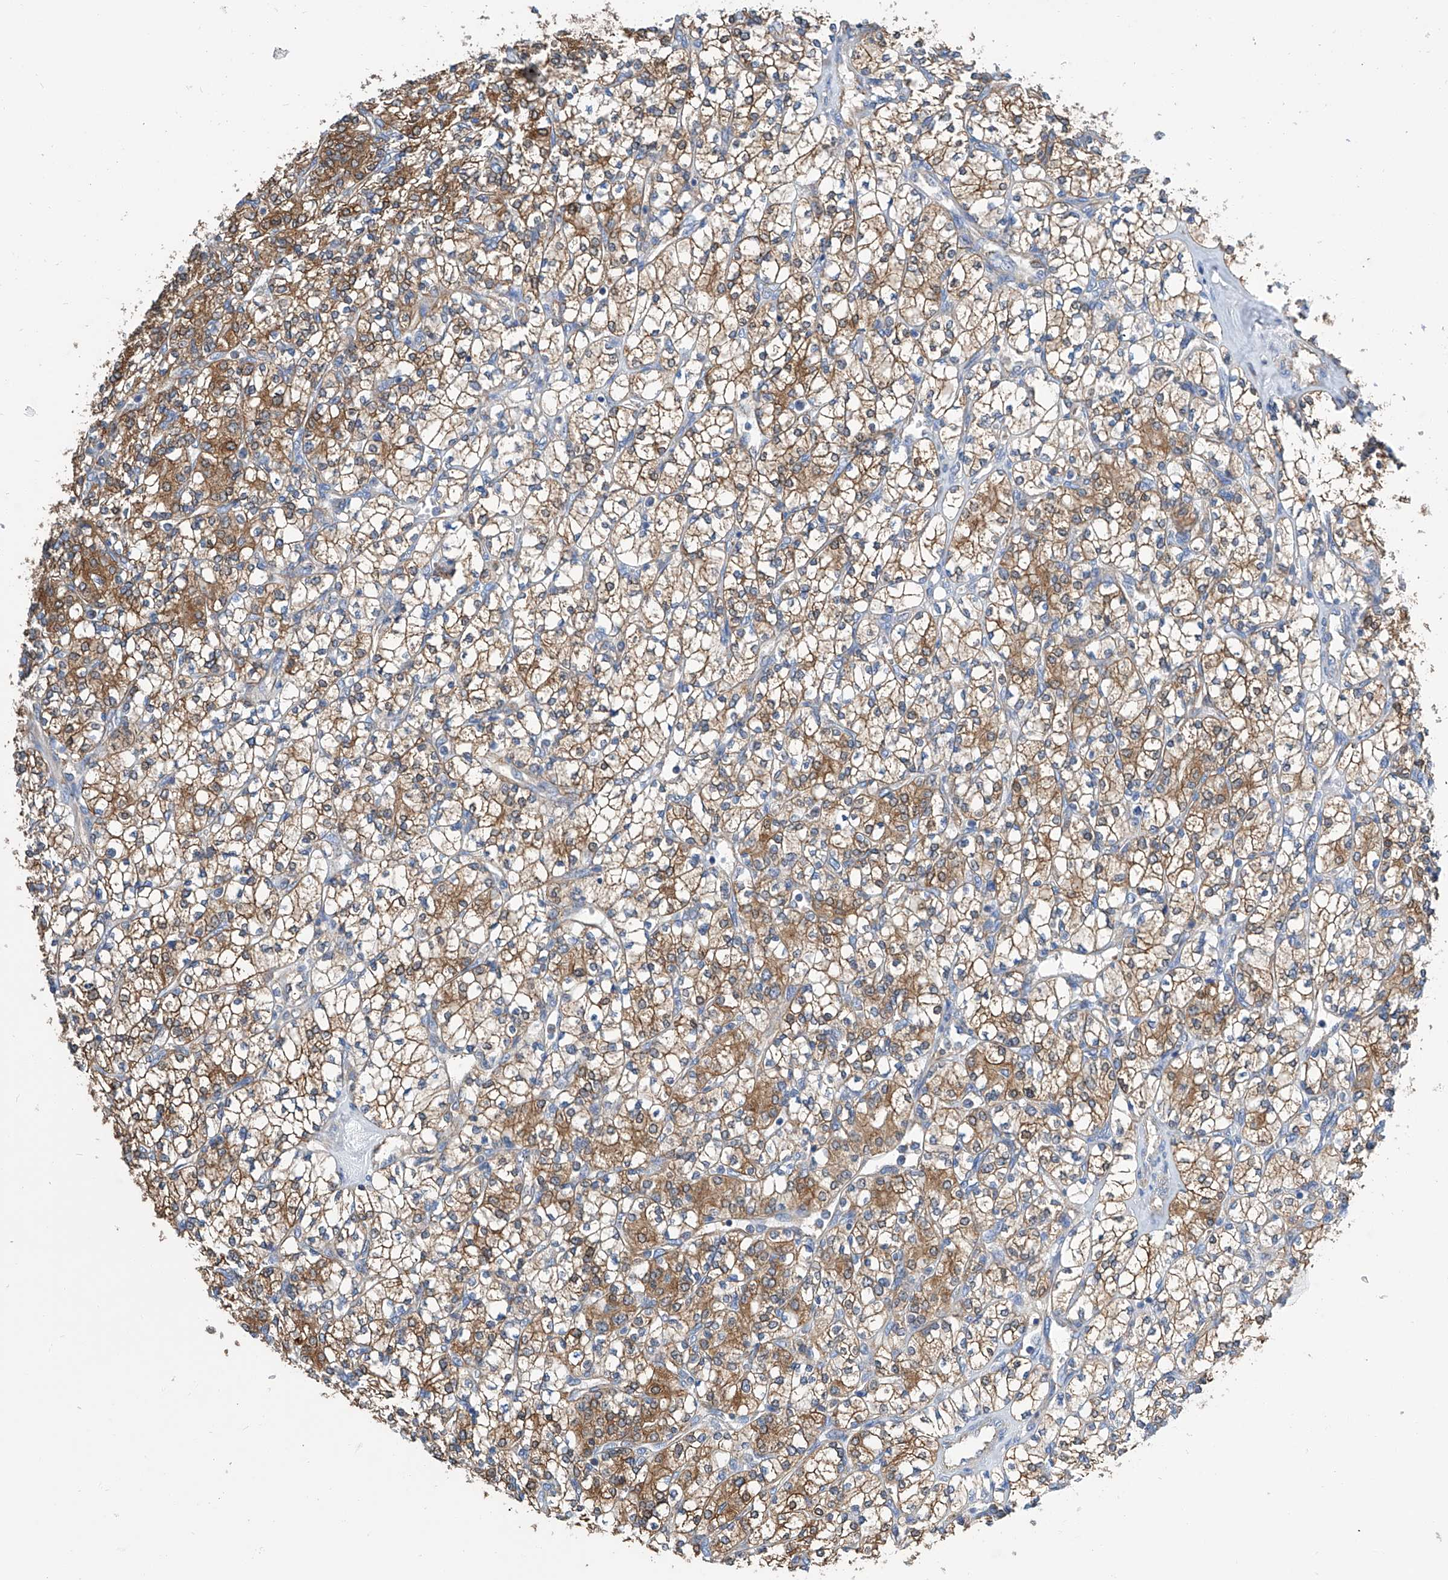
{"staining": {"intensity": "moderate", "quantity": ">75%", "location": "cytoplasmic/membranous"}, "tissue": "renal cancer", "cell_type": "Tumor cells", "image_type": "cancer", "snomed": [{"axis": "morphology", "description": "Adenocarcinoma, NOS"}, {"axis": "topography", "description": "Kidney"}], "caption": "The micrograph shows staining of renal adenocarcinoma, revealing moderate cytoplasmic/membranous protein positivity (brown color) within tumor cells. (IHC, brightfield microscopy, high magnification).", "gene": "GPT", "patient": {"sex": "male", "age": 77}}